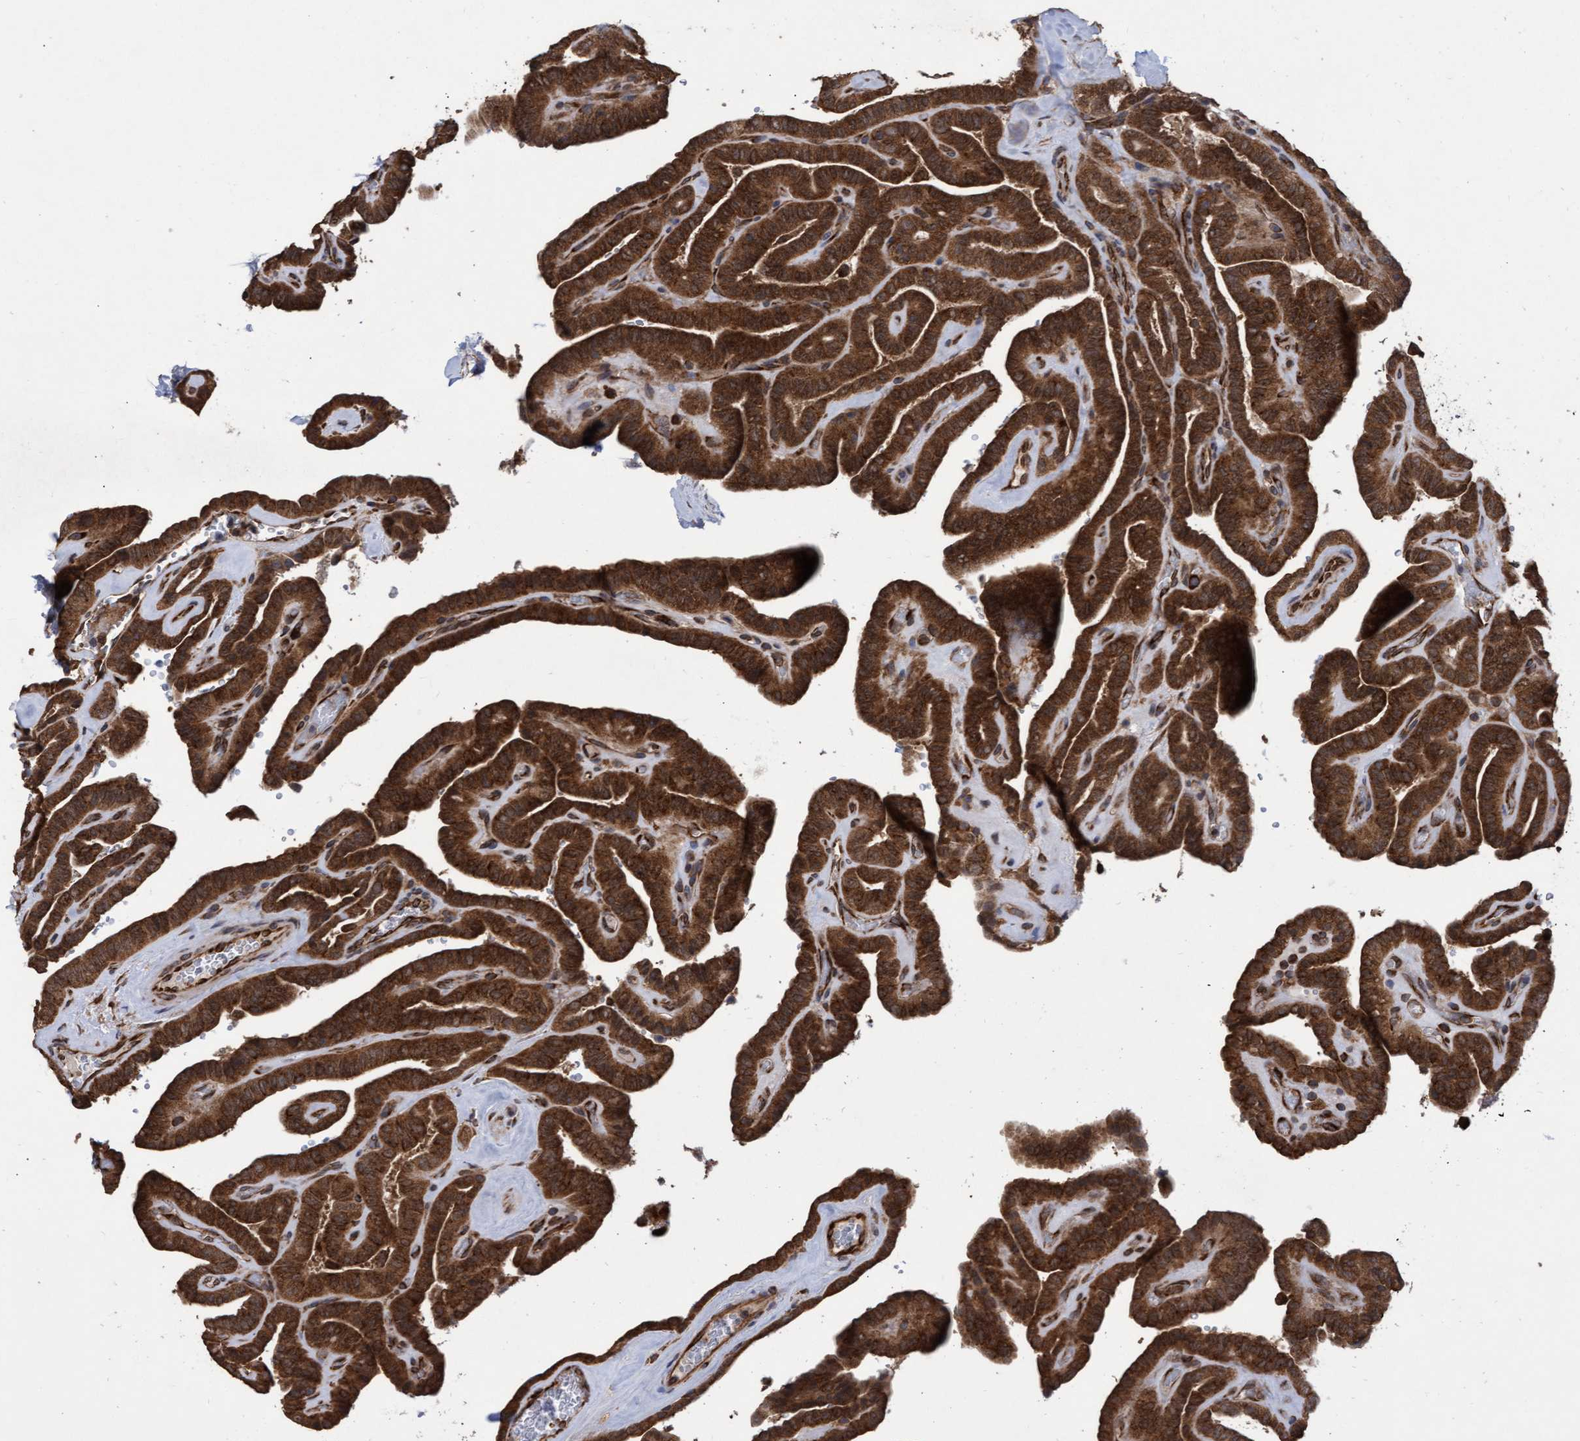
{"staining": {"intensity": "strong", "quantity": ">75%", "location": "cytoplasmic/membranous"}, "tissue": "thyroid cancer", "cell_type": "Tumor cells", "image_type": "cancer", "snomed": [{"axis": "morphology", "description": "Papillary adenocarcinoma, NOS"}, {"axis": "topography", "description": "Thyroid gland"}], "caption": "IHC (DAB) staining of human papillary adenocarcinoma (thyroid) exhibits strong cytoplasmic/membranous protein staining in approximately >75% of tumor cells.", "gene": "ABCF2", "patient": {"sex": "male", "age": 77}}